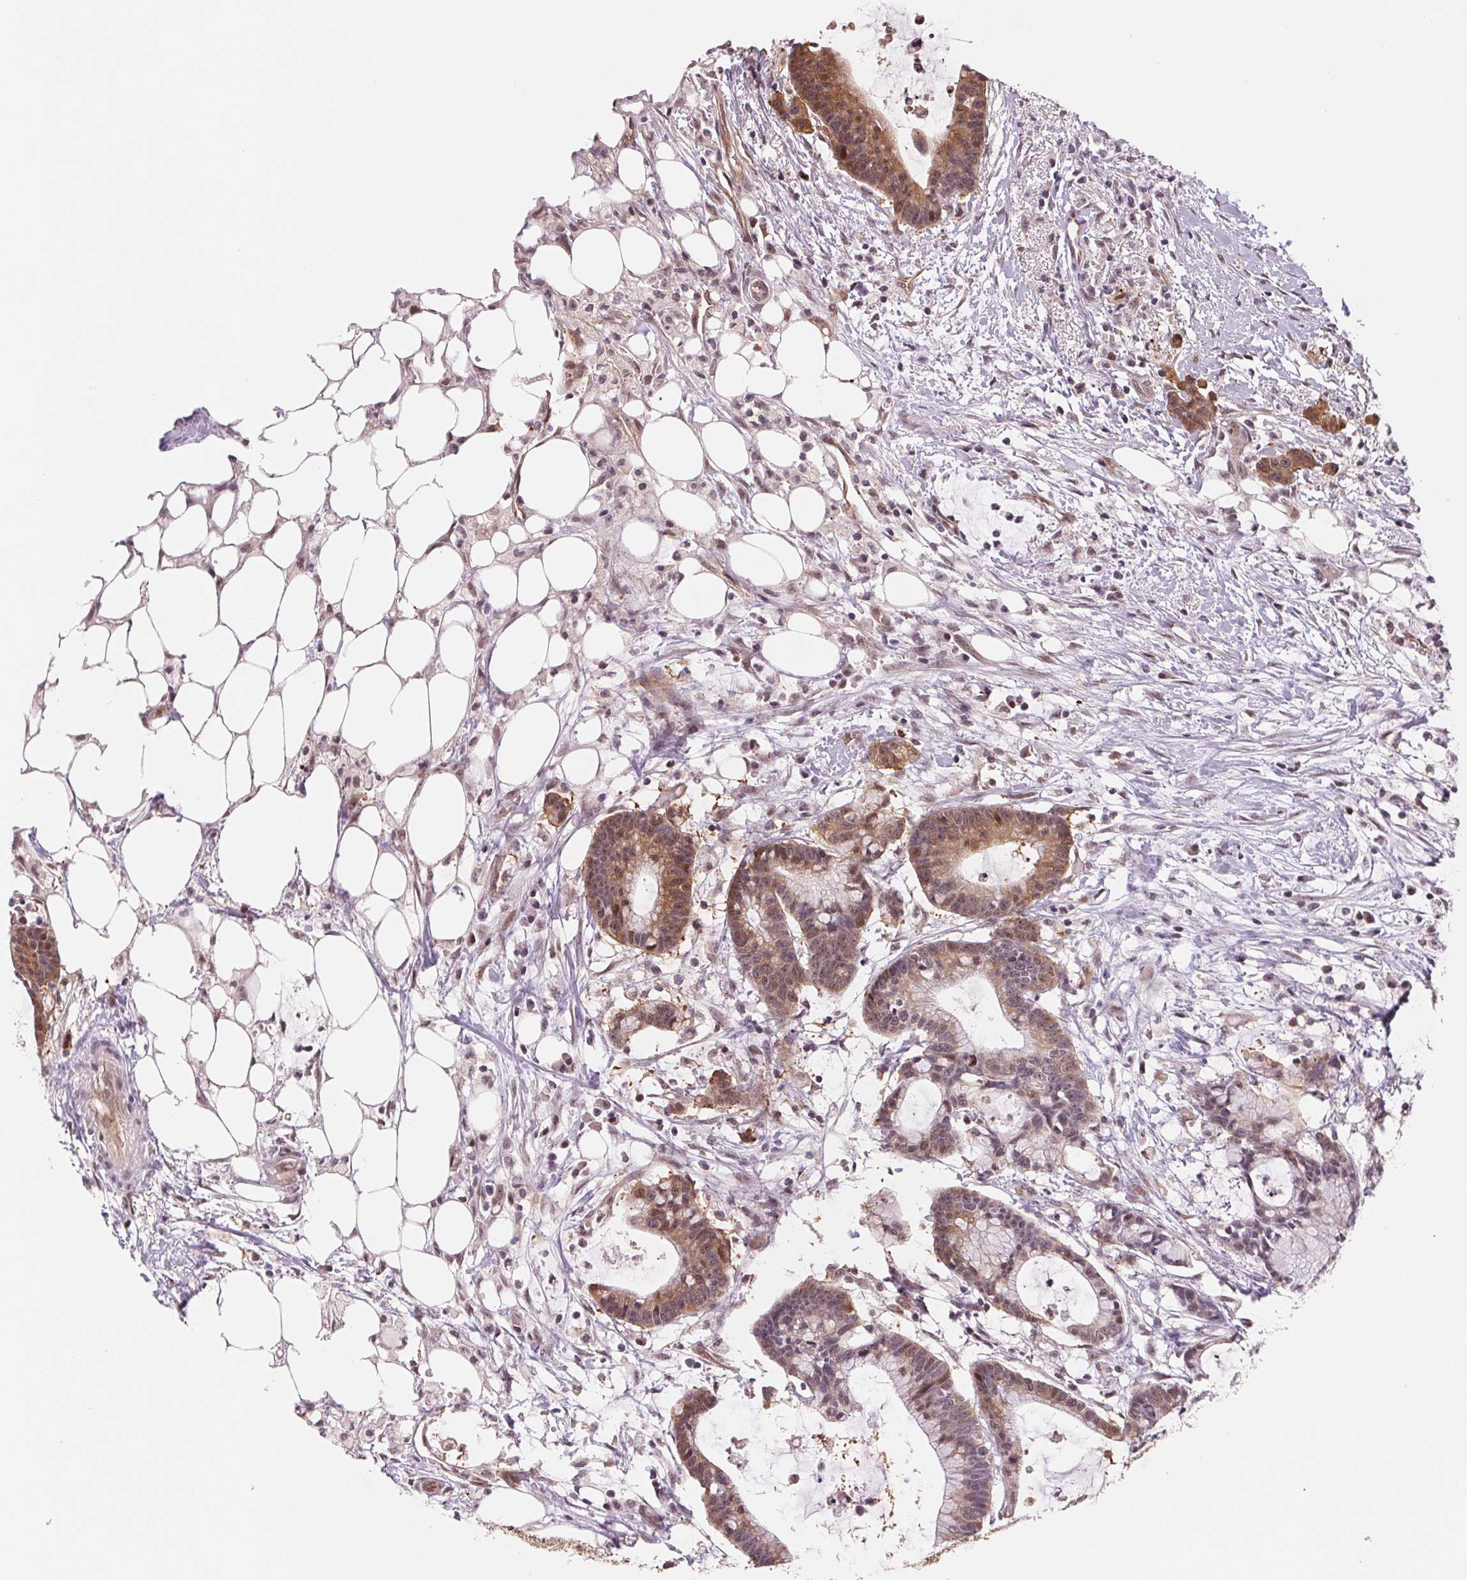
{"staining": {"intensity": "moderate", "quantity": "25%-75%", "location": "cytoplasmic/membranous"}, "tissue": "colorectal cancer", "cell_type": "Tumor cells", "image_type": "cancer", "snomed": [{"axis": "morphology", "description": "Adenocarcinoma, NOS"}, {"axis": "topography", "description": "Colon"}], "caption": "Human colorectal cancer (adenocarcinoma) stained with a brown dye displays moderate cytoplasmic/membranous positive staining in approximately 25%-75% of tumor cells.", "gene": "DNAJB6", "patient": {"sex": "female", "age": 78}}